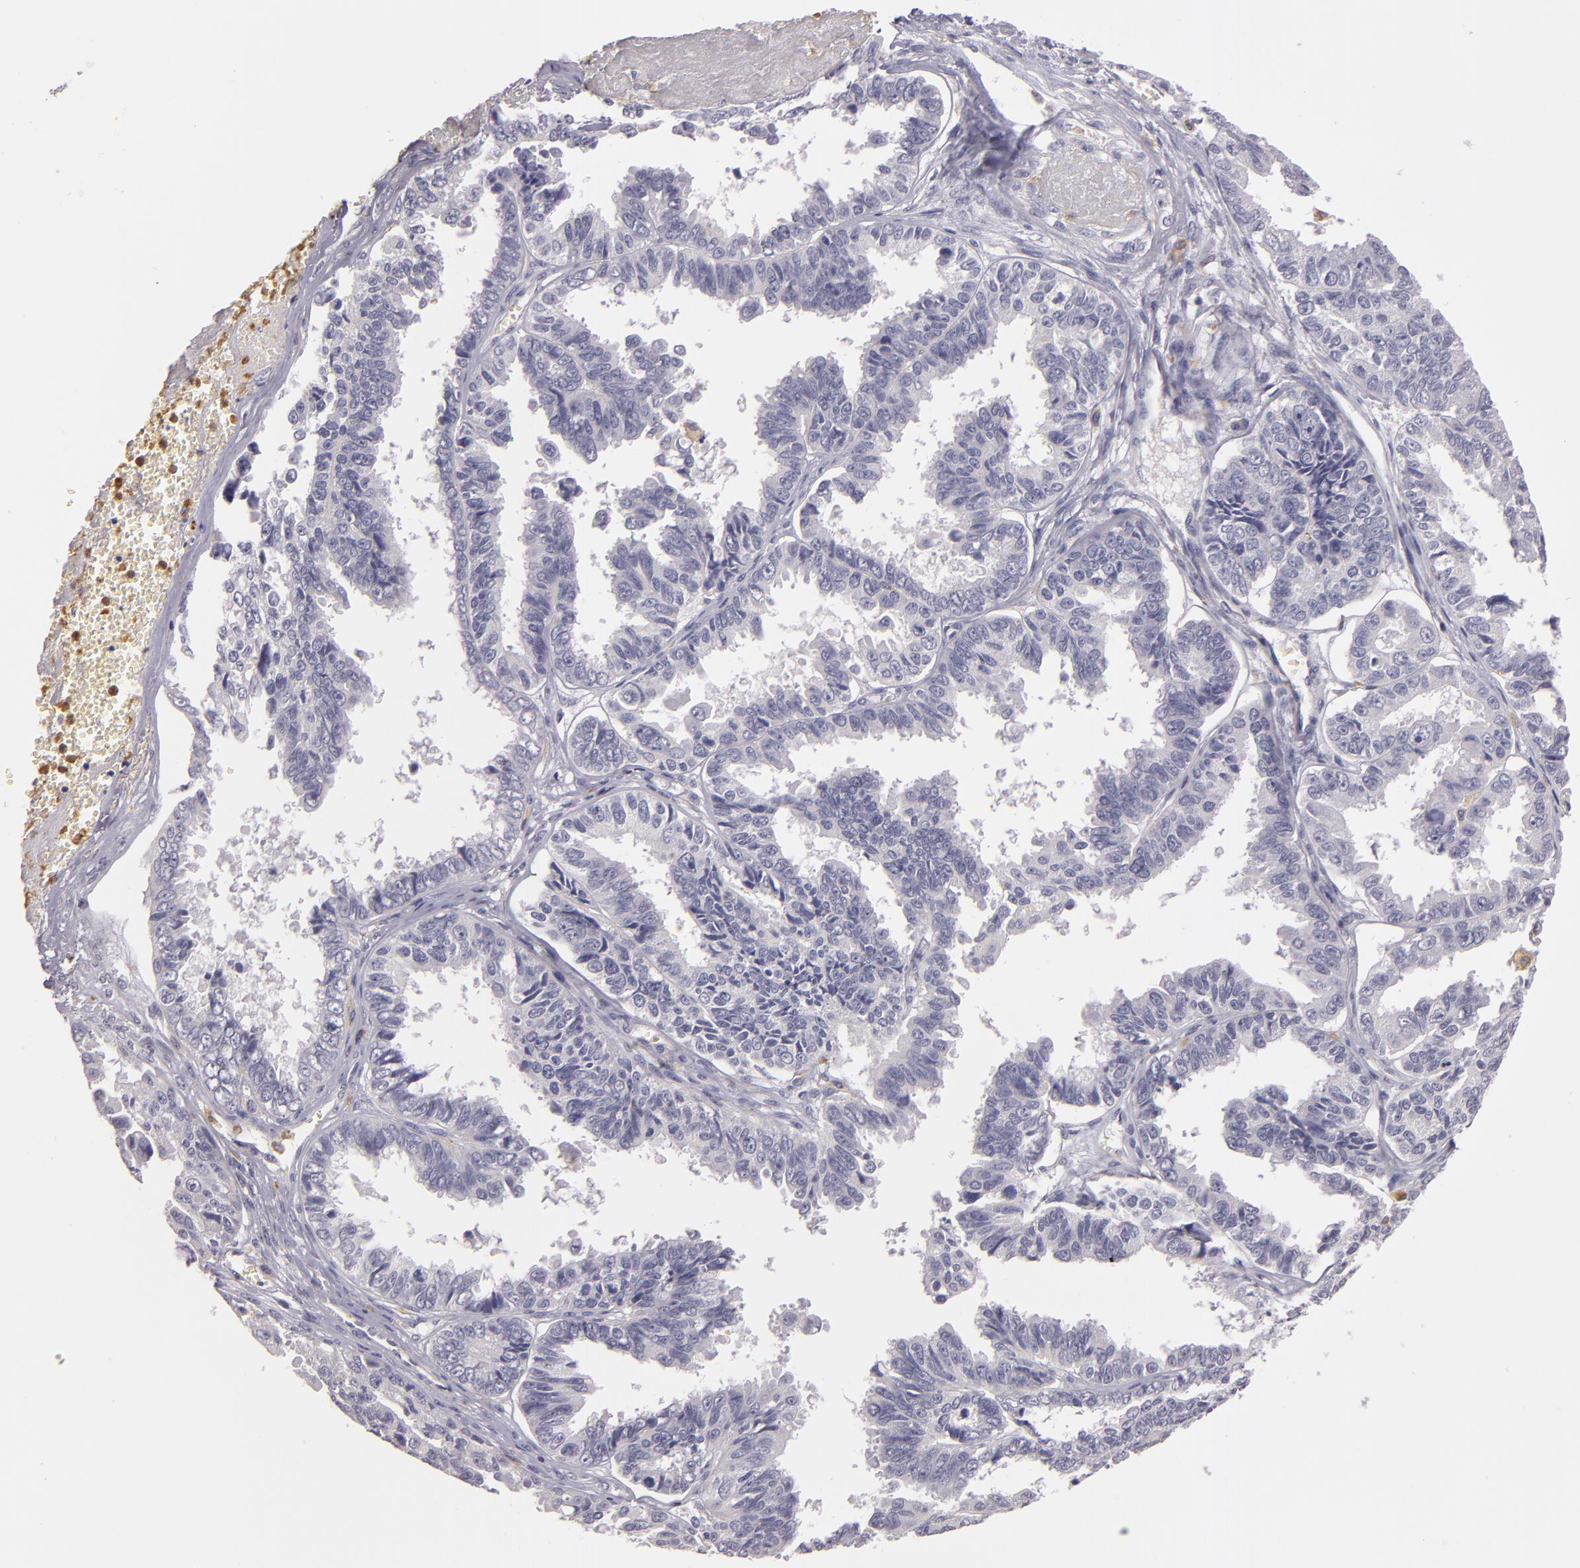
{"staining": {"intensity": "negative", "quantity": "none", "location": "none"}, "tissue": "ovarian cancer", "cell_type": "Tumor cells", "image_type": "cancer", "snomed": [{"axis": "morphology", "description": "Carcinoma, endometroid"}, {"axis": "topography", "description": "Ovary"}], "caption": "Tumor cells show no significant protein staining in ovarian cancer (endometroid carcinoma).", "gene": "TLR8", "patient": {"sex": "female", "age": 85}}